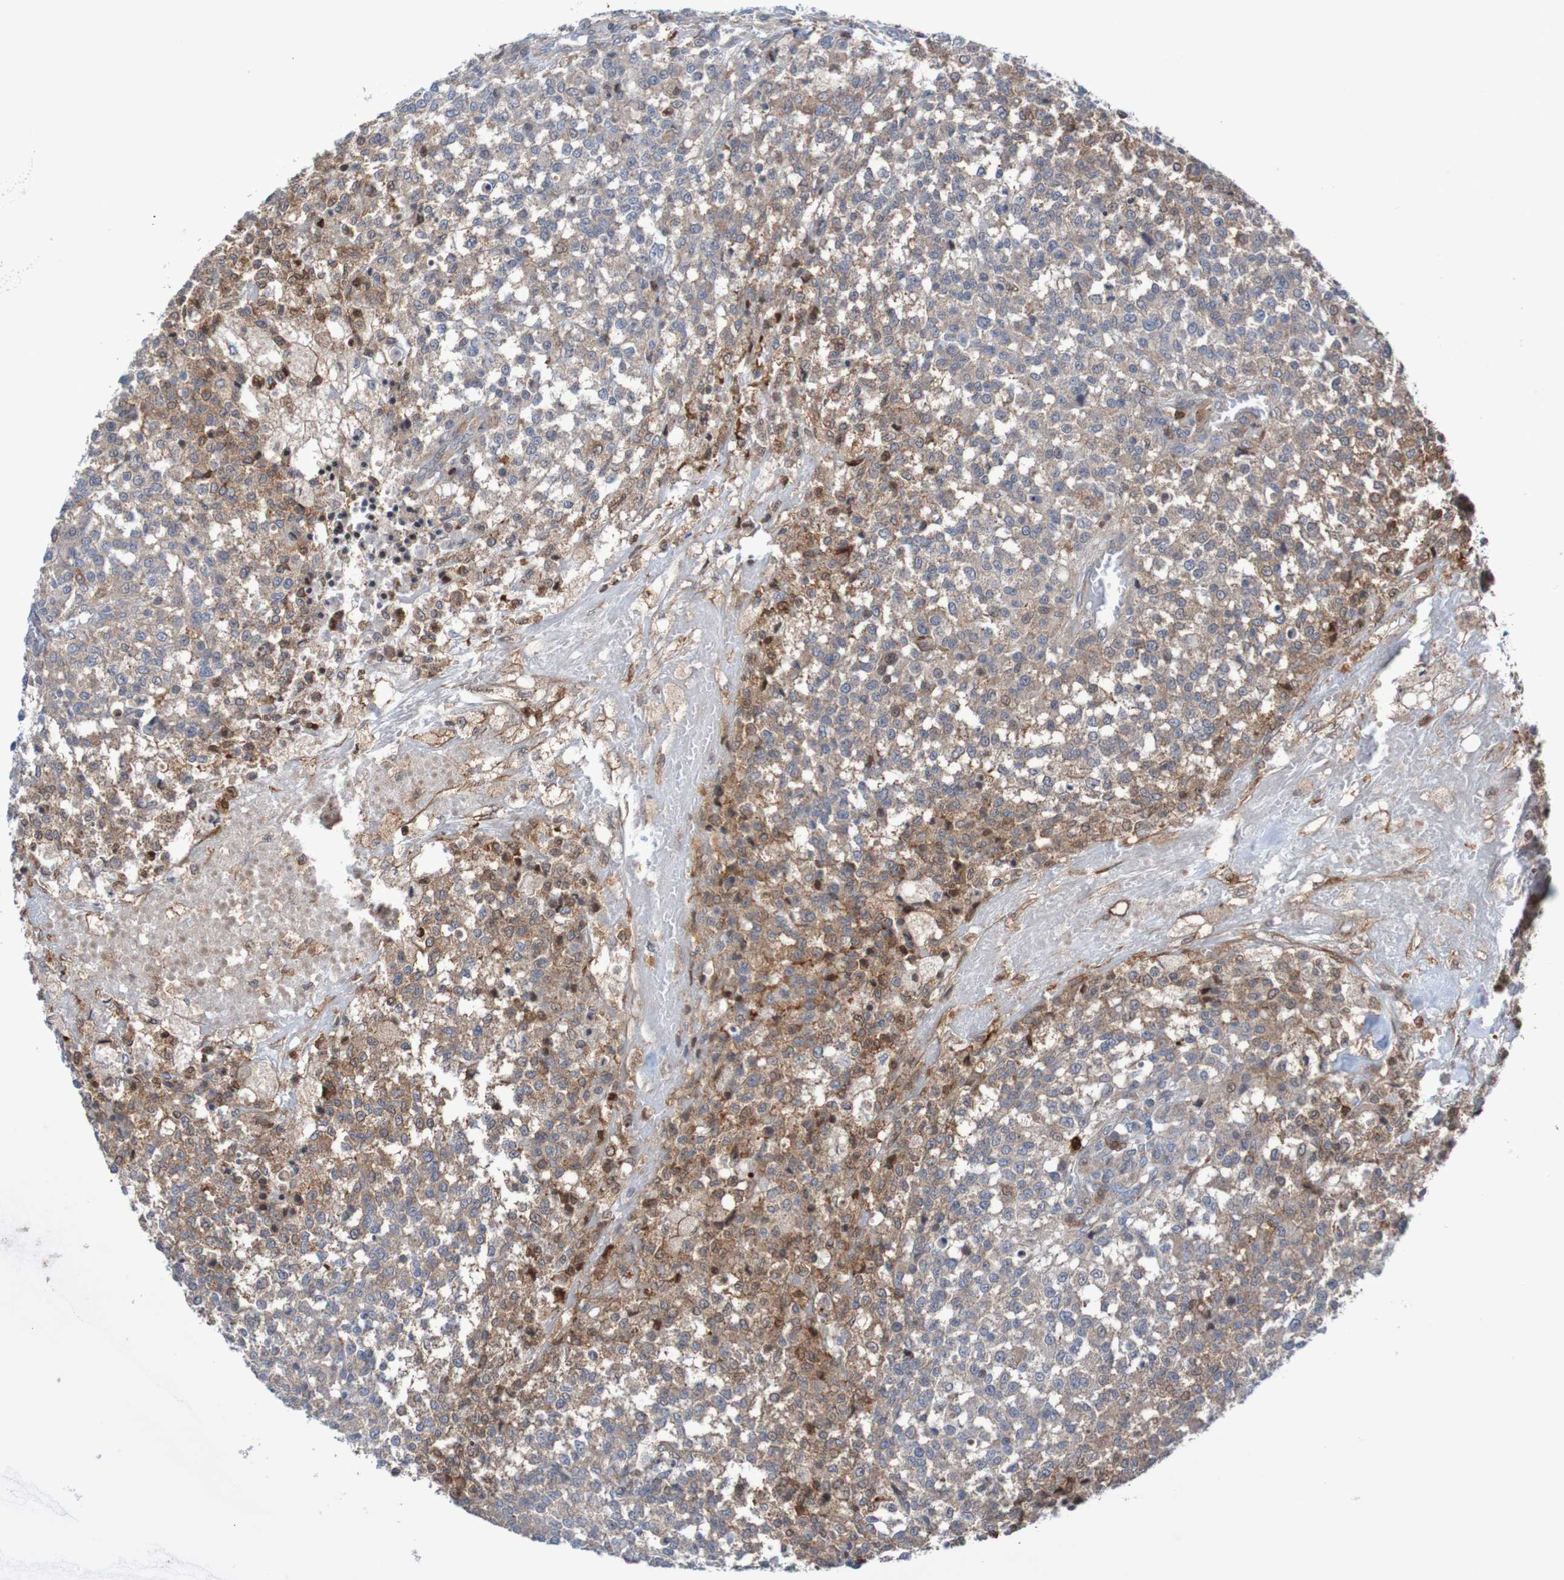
{"staining": {"intensity": "moderate", "quantity": "<25%", "location": "cytoplasmic/membranous"}, "tissue": "testis cancer", "cell_type": "Tumor cells", "image_type": "cancer", "snomed": [{"axis": "morphology", "description": "Seminoma, NOS"}, {"axis": "topography", "description": "Testis"}], "caption": "Immunohistochemistry photomicrograph of human testis cancer stained for a protein (brown), which reveals low levels of moderate cytoplasmic/membranous expression in about <25% of tumor cells.", "gene": "ANGPT4", "patient": {"sex": "male", "age": 59}}